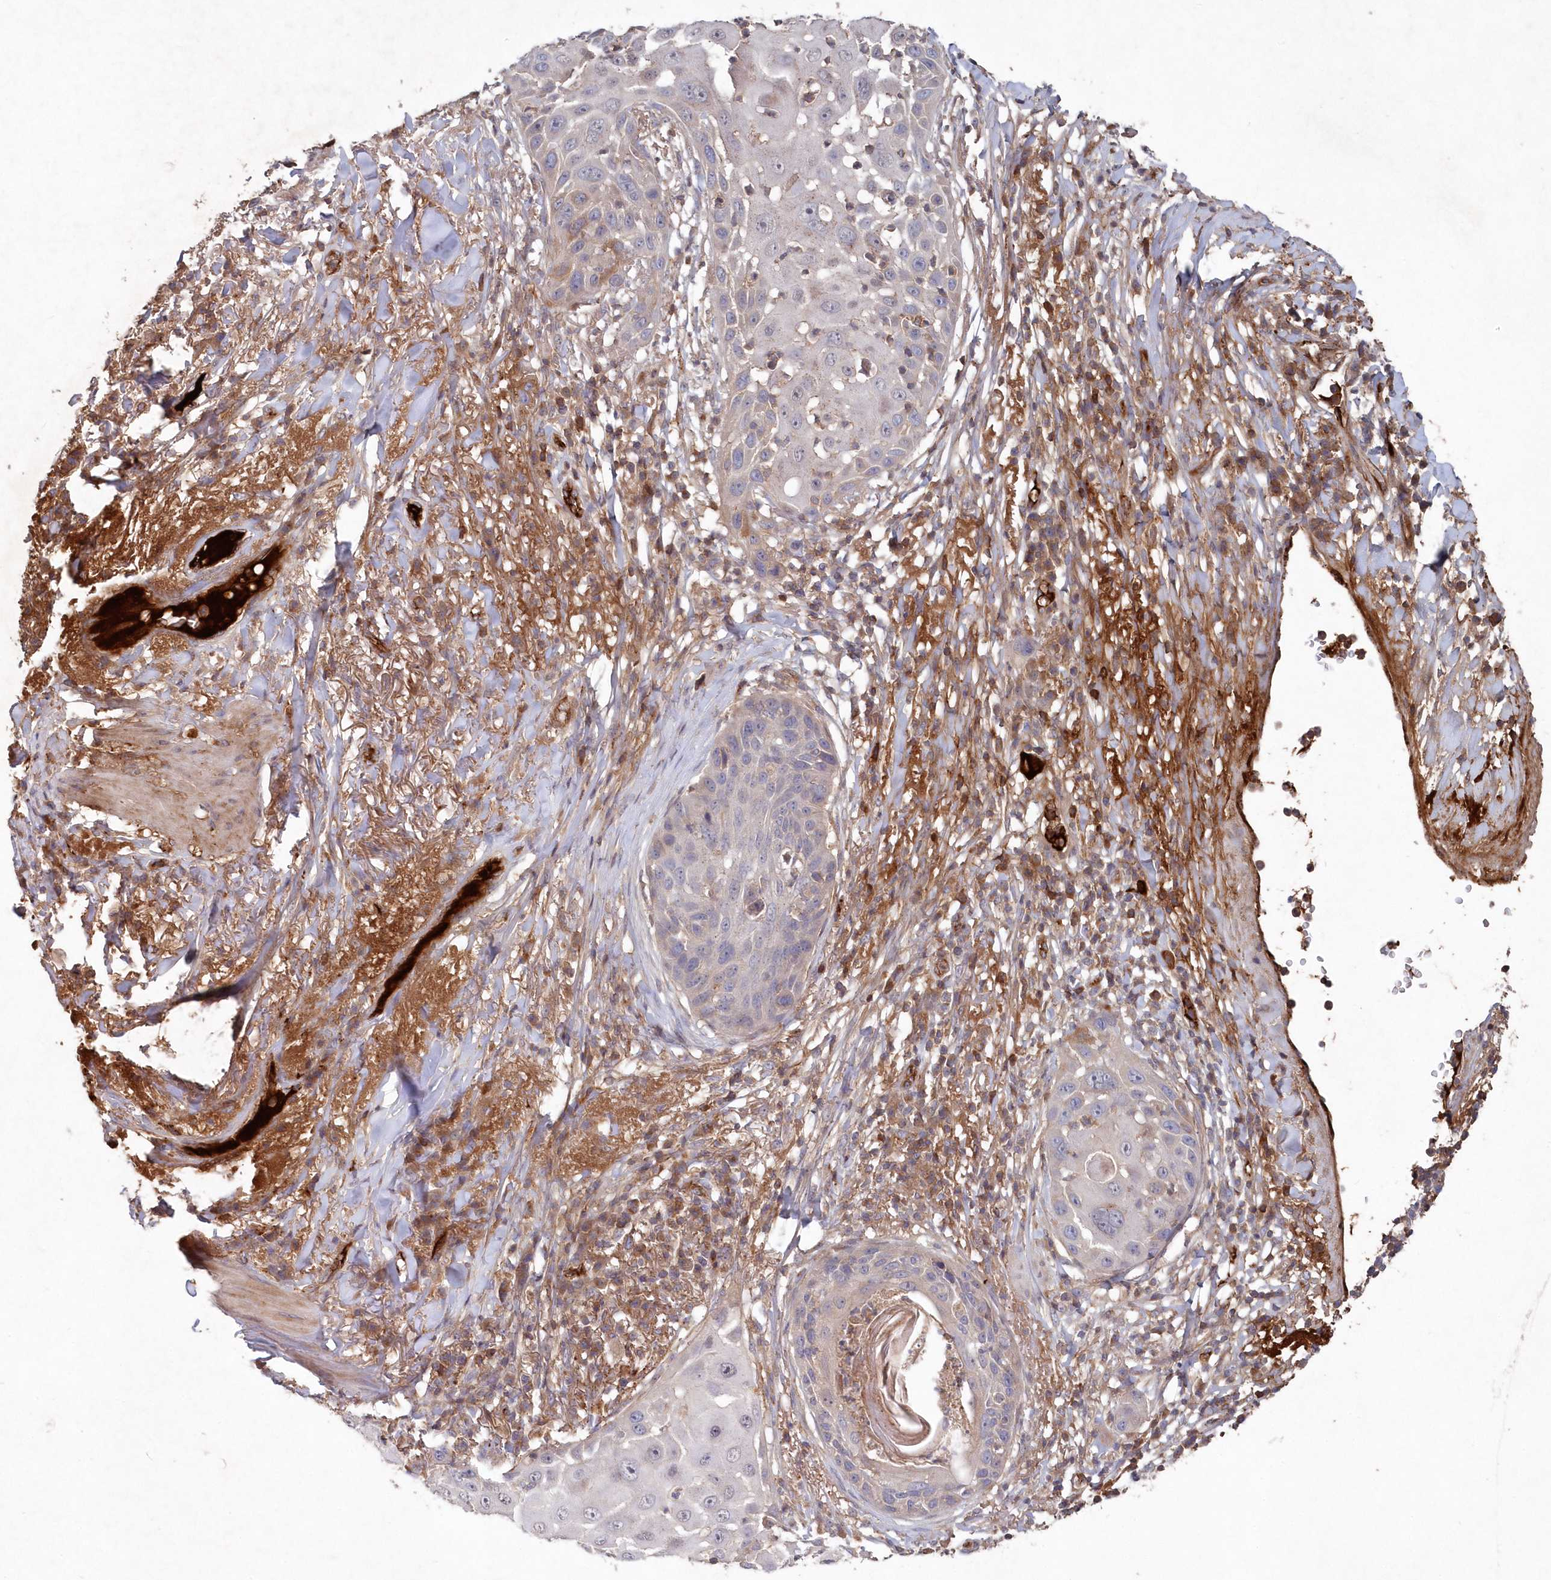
{"staining": {"intensity": "negative", "quantity": "none", "location": "none"}, "tissue": "skin cancer", "cell_type": "Tumor cells", "image_type": "cancer", "snomed": [{"axis": "morphology", "description": "Squamous cell carcinoma, NOS"}, {"axis": "topography", "description": "Skin"}], "caption": "Squamous cell carcinoma (skin) stained for a protein using immunohistochemistry (IHC) displays no staining tumor cells.", "gene": "ABHD14B", "patient": {"sex": "female", "age": 44}}